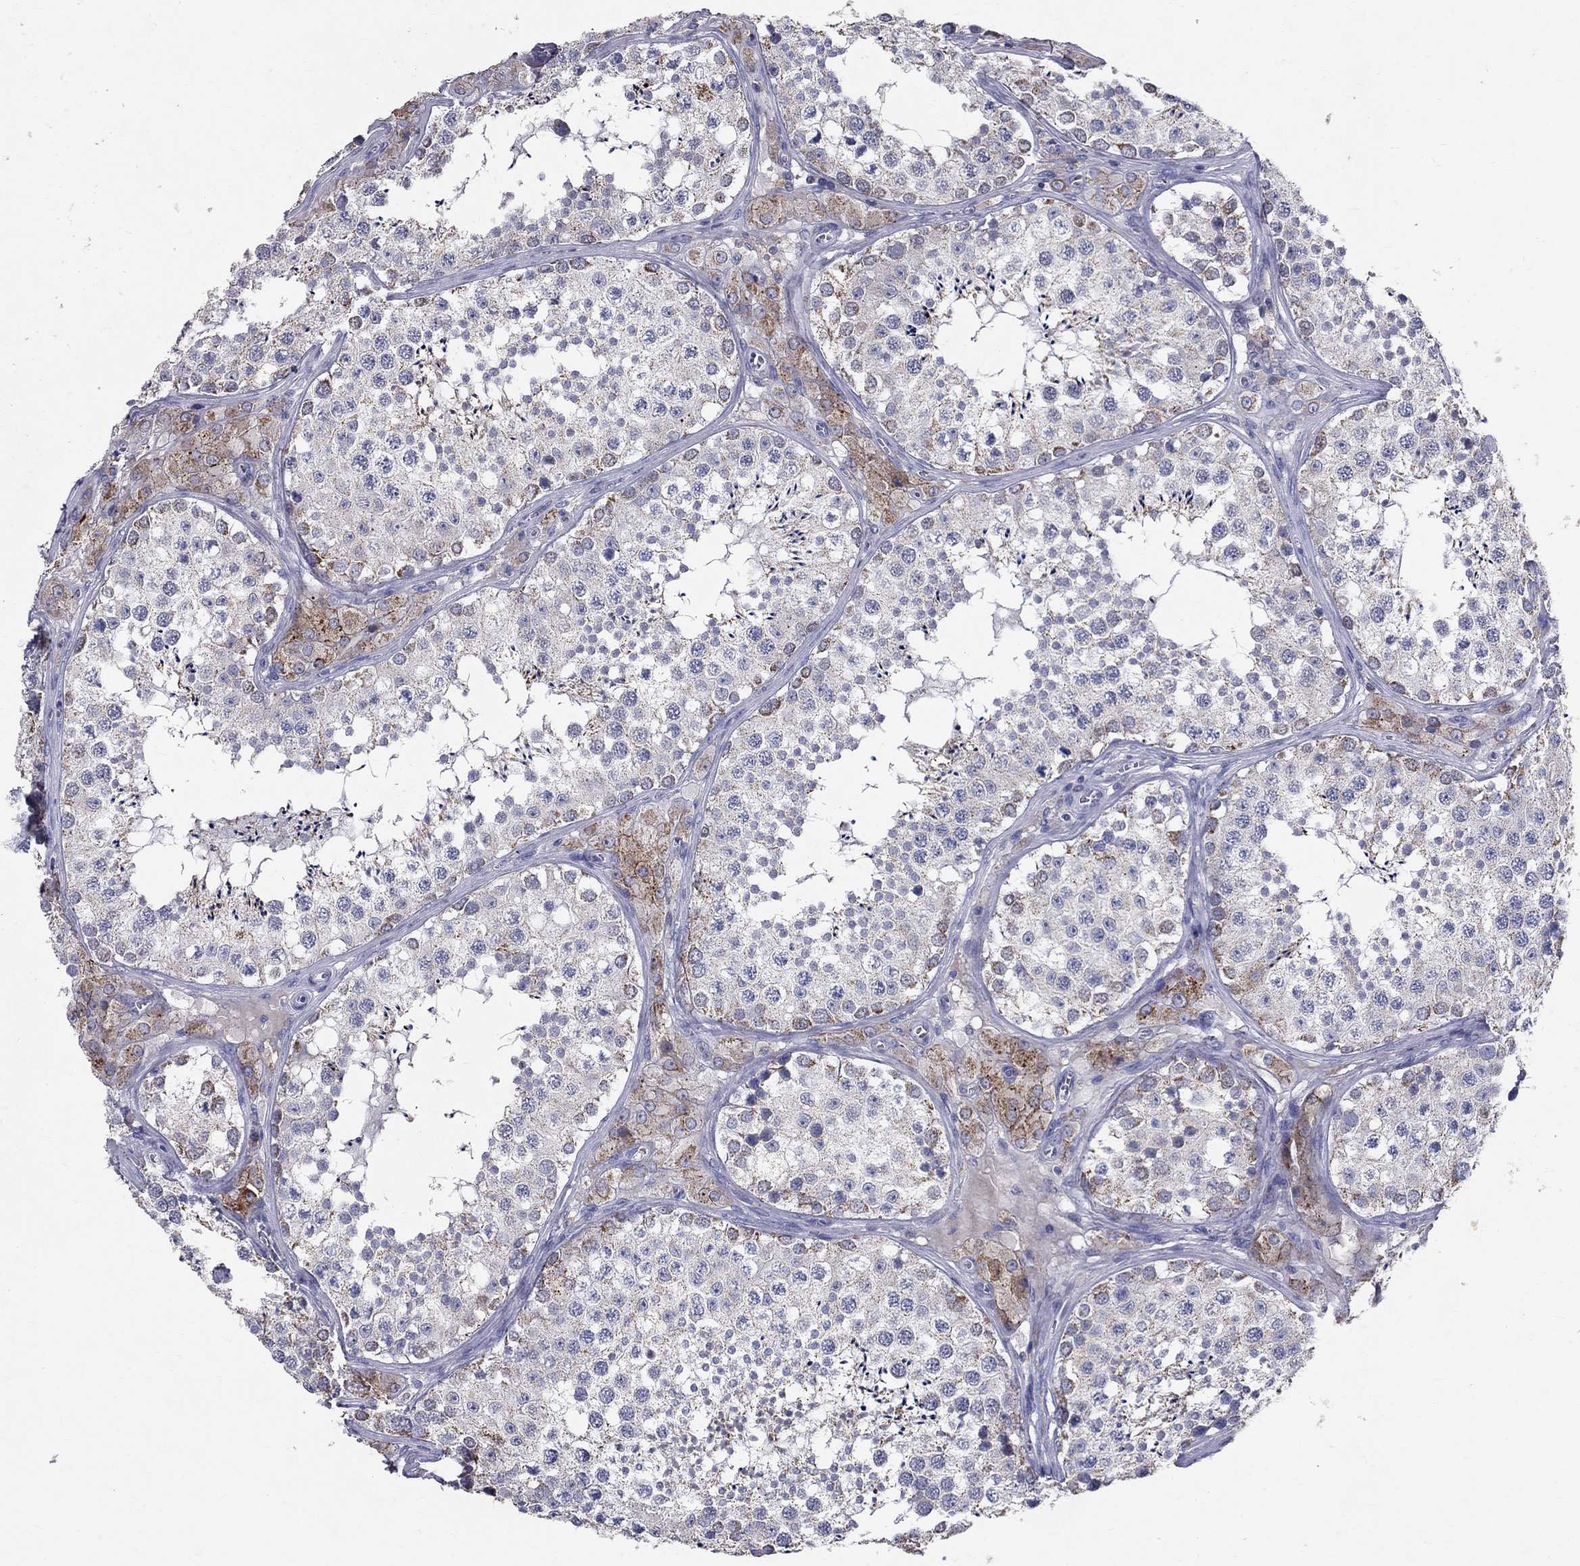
{"staining": {"intensity": "strong", "quantity": "<25%", "location": "cytoplasmic/membranous"}, "tissue": "testis", "cell_type": "Cells in seminiferous ducts", "image_type": "normal", "snomed": [{"axis": "morphology", "description": "Normal tissue, NOS"}, {"axis": "topography", "description": "Testis"}], "caption": "Immunohistochemical staining of unremarkable testis demonstrates medium levels of strong cytoplasmic/membranous positivity in about <25% of cells in seminiferous ducts. (IHC, brightfield microscopy, high magnification).", "gene": "SLC4A10", "patient": {"sex": "male", "age": 34}}